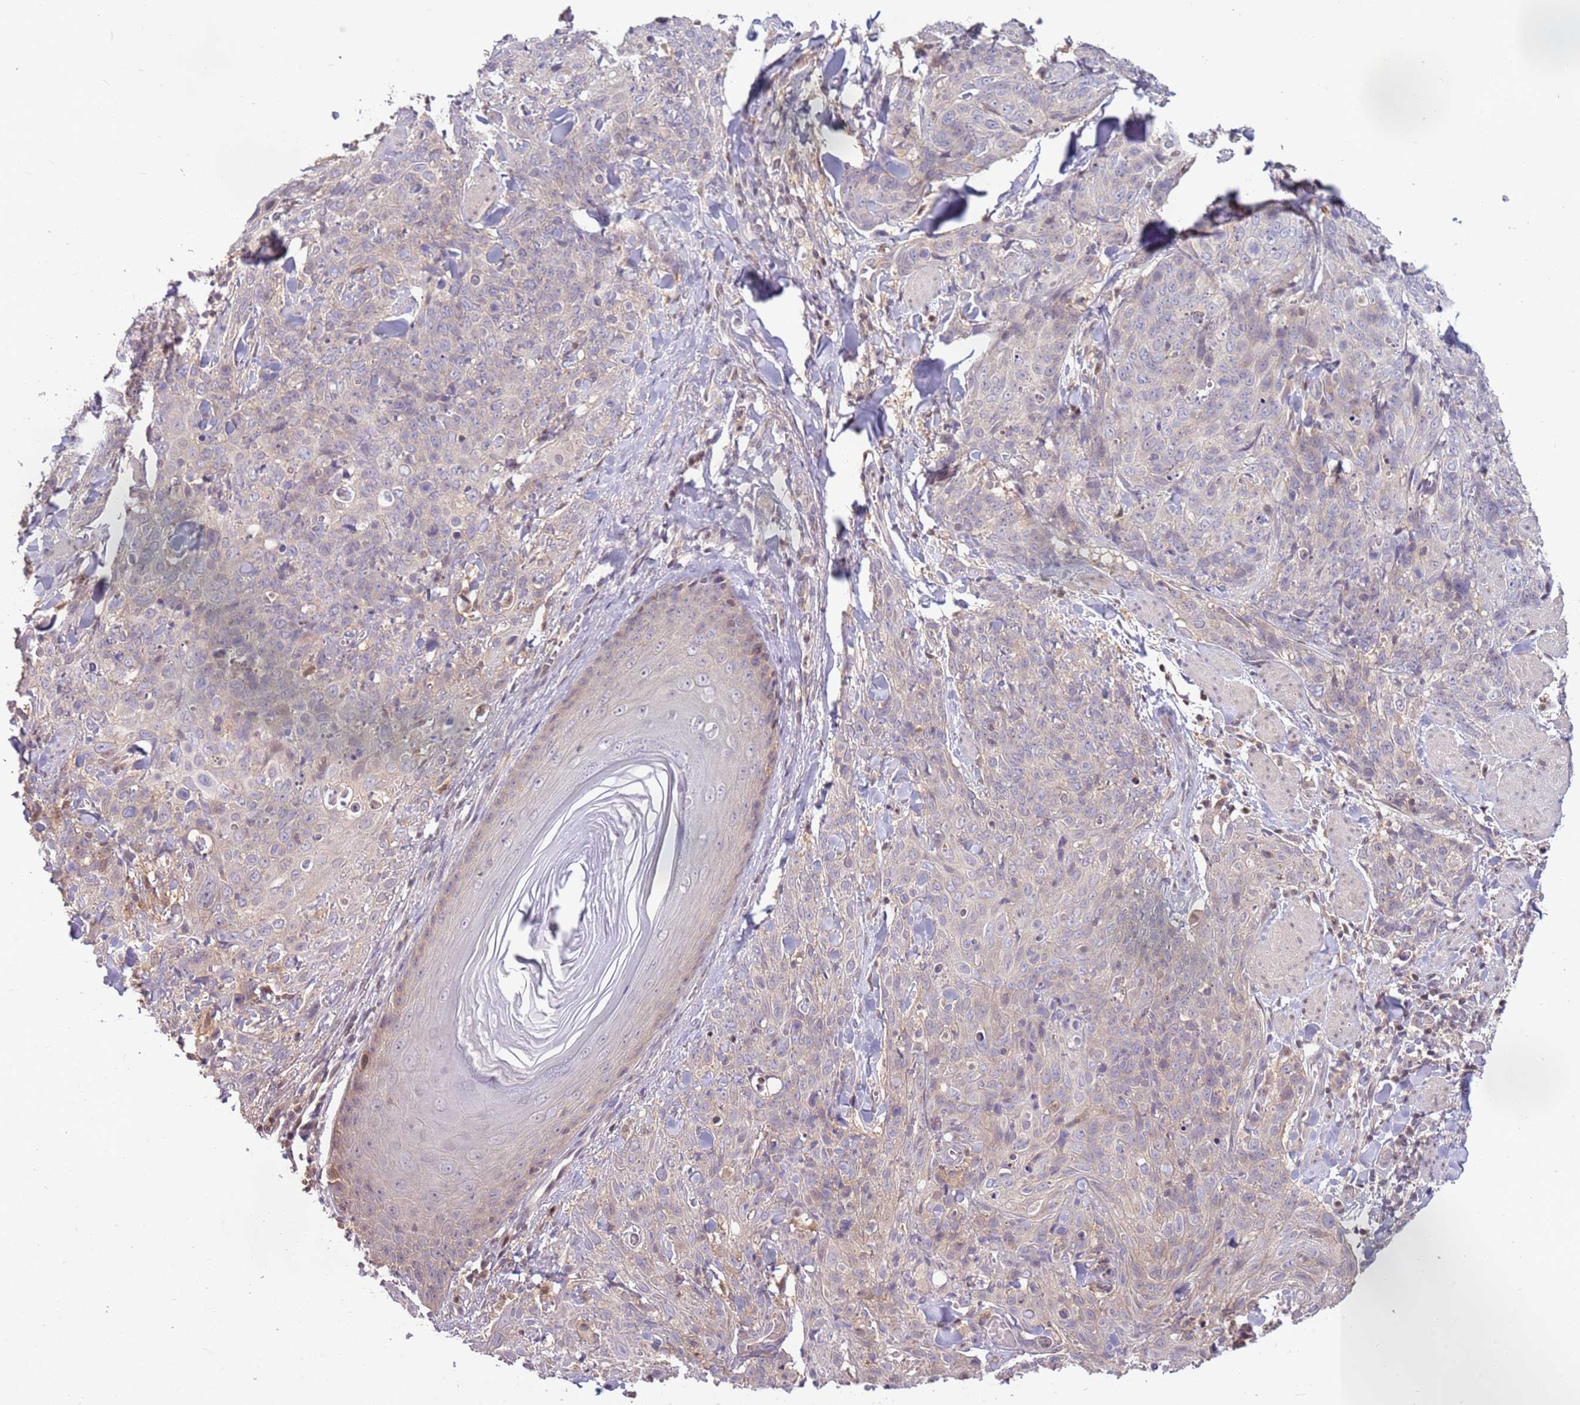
{"staining": {"intensity": "negative", "quantity": "none", "location": "none"}, "tissue": "skin cancer", "cell_type": "Tumor cells", "image_type": "cancer", "snomed": [{"axis": "morphology", "description": "Squamous cell carcinoma, NOS"}, {"axis": "topography", "description": "Skin"}, {"axis": "topography", "description": "Vulva"}], "caption": "Tumor cells are negative for brown protein staining in skin cancer (squamous cell carcinoma).", "gene": "GSTO2", "patient": {"sex": "female", "age": 85}}